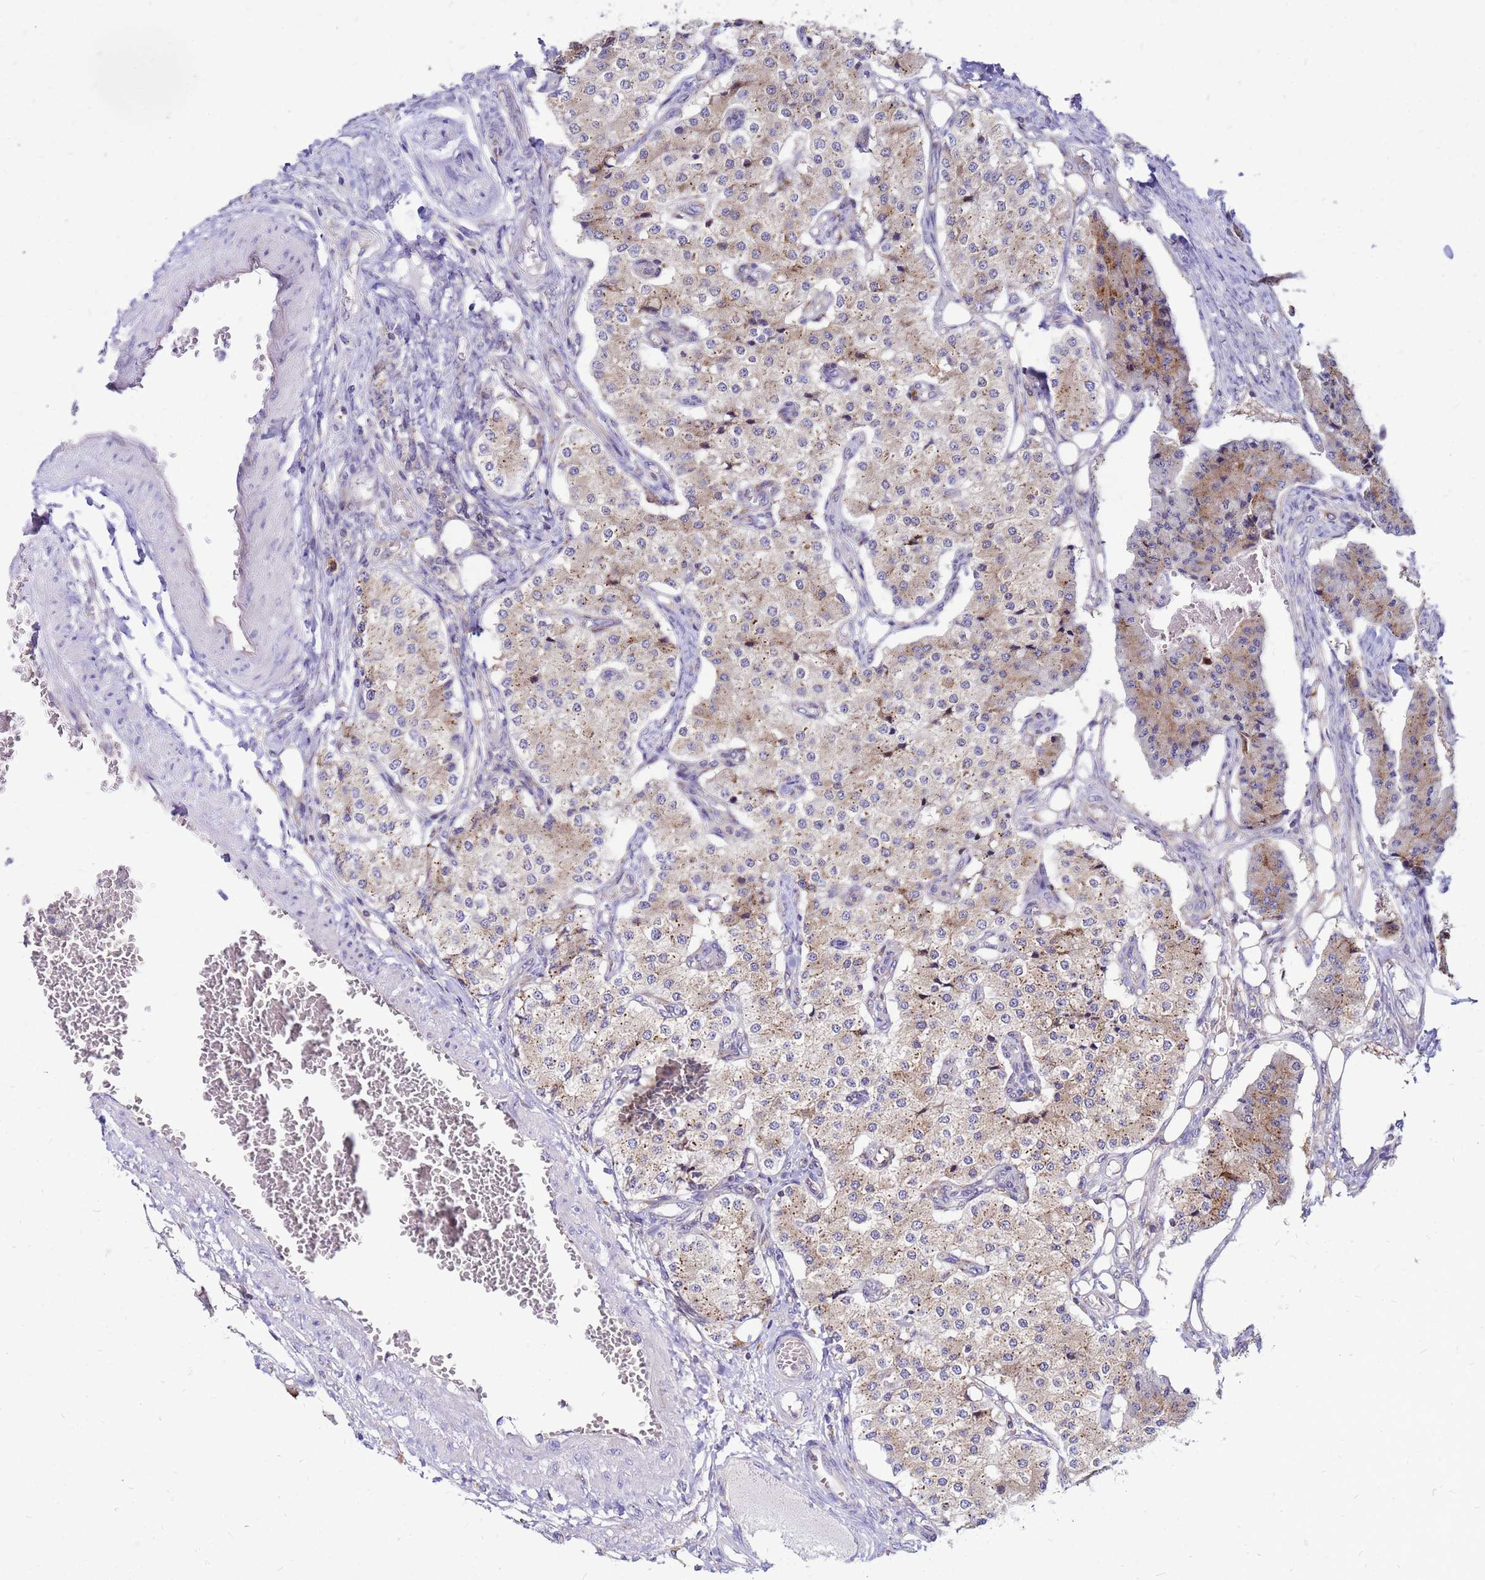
{"staining": {"intensity": "weak", "quantity": "25%-75%", "location": "cytoplasmic/membranous"}, "tissue": "carcinoid", "cell_type": "Tumor cells", "image_type": "cancer", "snomed": [{"axis": "morphology", "description": "Carcinoid, malignant, NOS"}, {"axis": "topography", "description": "Colon"}], "caption": "The photomicrograph exhibits staining of carcinoid (malignant), revealing weak cytoplasmic/membranous protein staining (brown color) within tumor cells. (Brightfield microscopy of DAB IHC at high magnification).", "gene": "FHIP1A", "patient": {"sex": "female", "age": 52}}